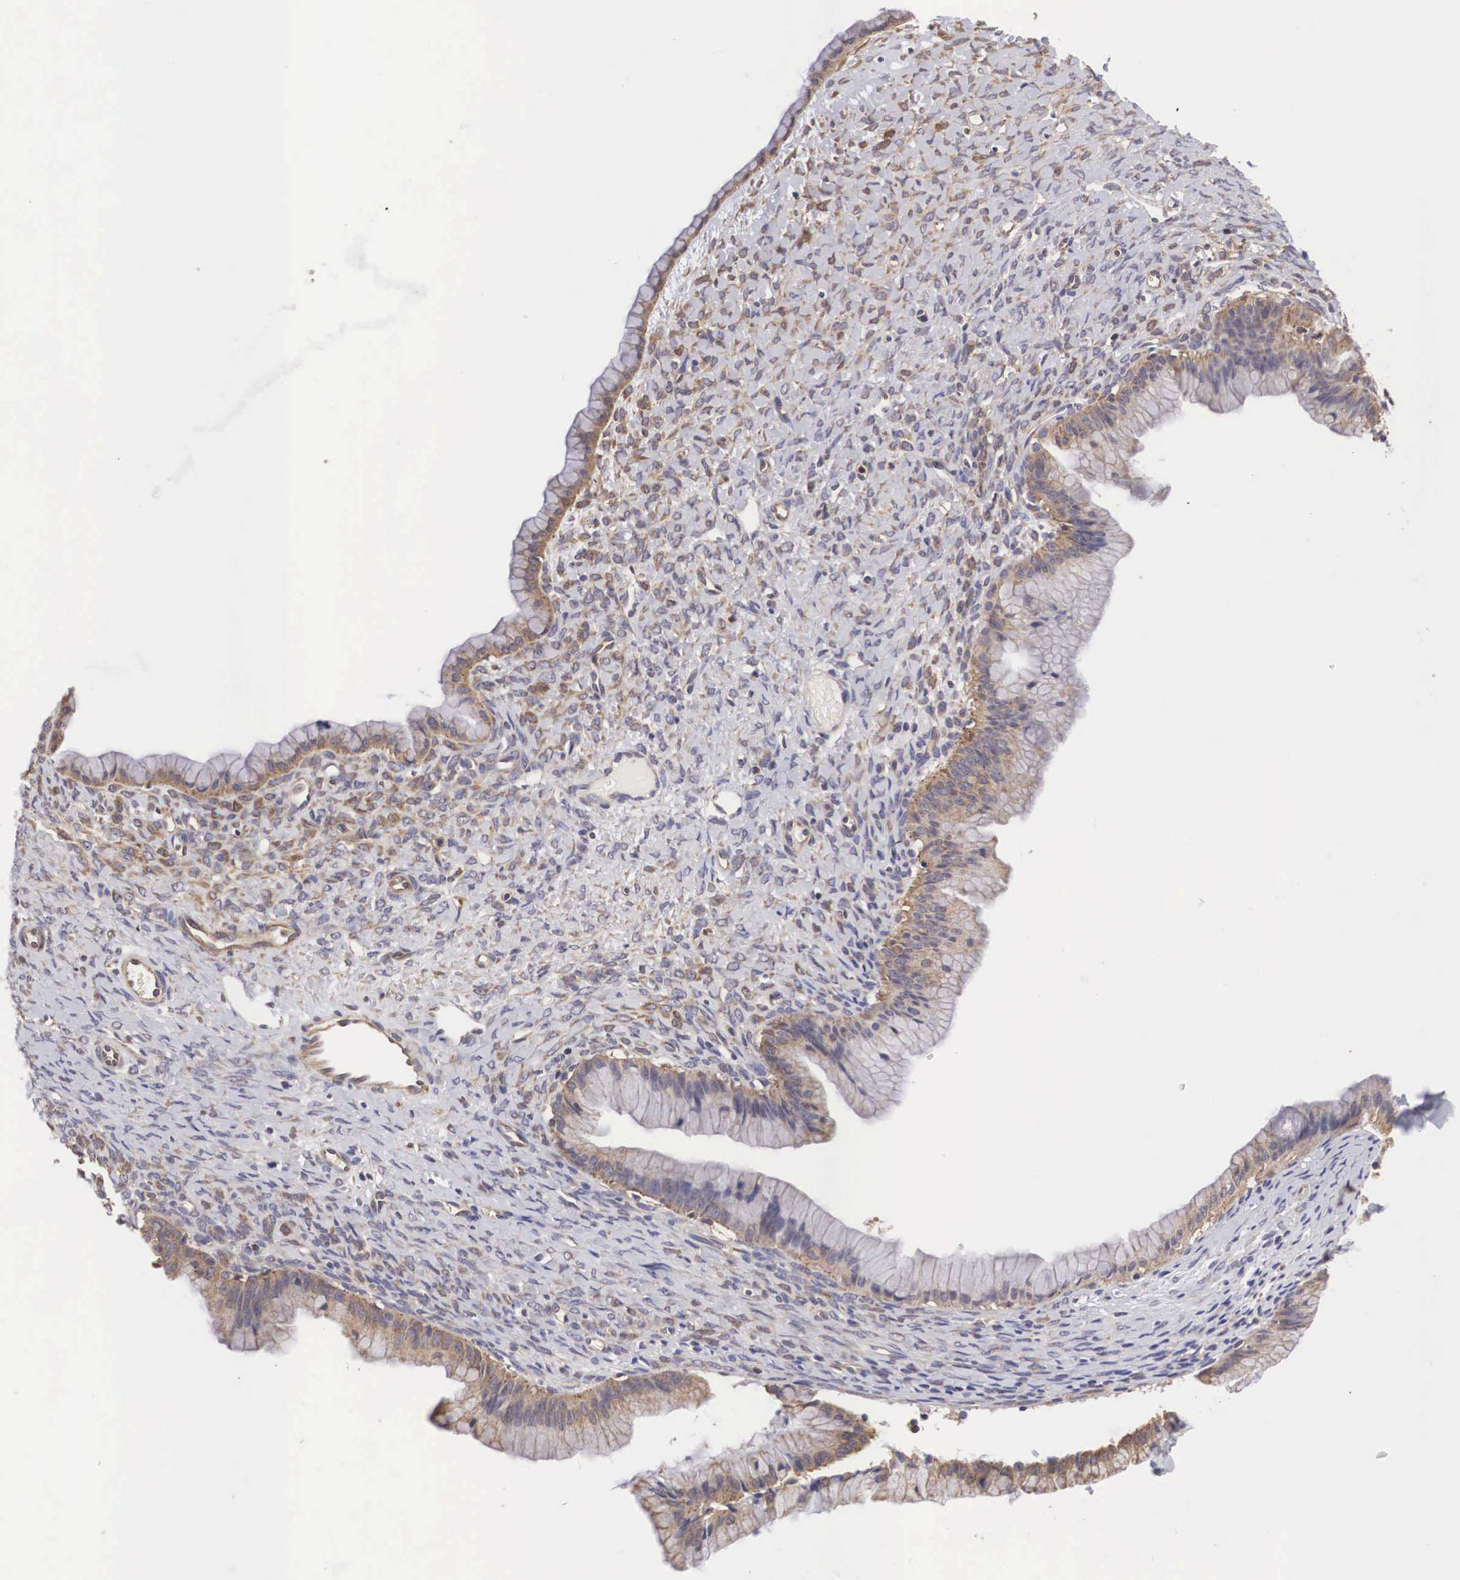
{"staining": {"intensity": "weak", "quantity": ">75%", "location": "cytoplasmic/membranous"}, "tissue": "ovarian cancer", "cell_type": "Tumor cells", "image_type": "cancer", "snomed": [{"axis": "morphology", "description": "Cystadenocarcinoma, mucinous, NOS"}, {"axis": "topography", "description": "Ovary"}], "caption": "The histopathology image shows staining of mucinous cystadenocarcinoma (ovarian), revealing weak cytoplasmic/membranous protein positivity (brown color) within tumor cells.", "gene": "DHRS1", "patient": {"sex": "female", "age": 25}}